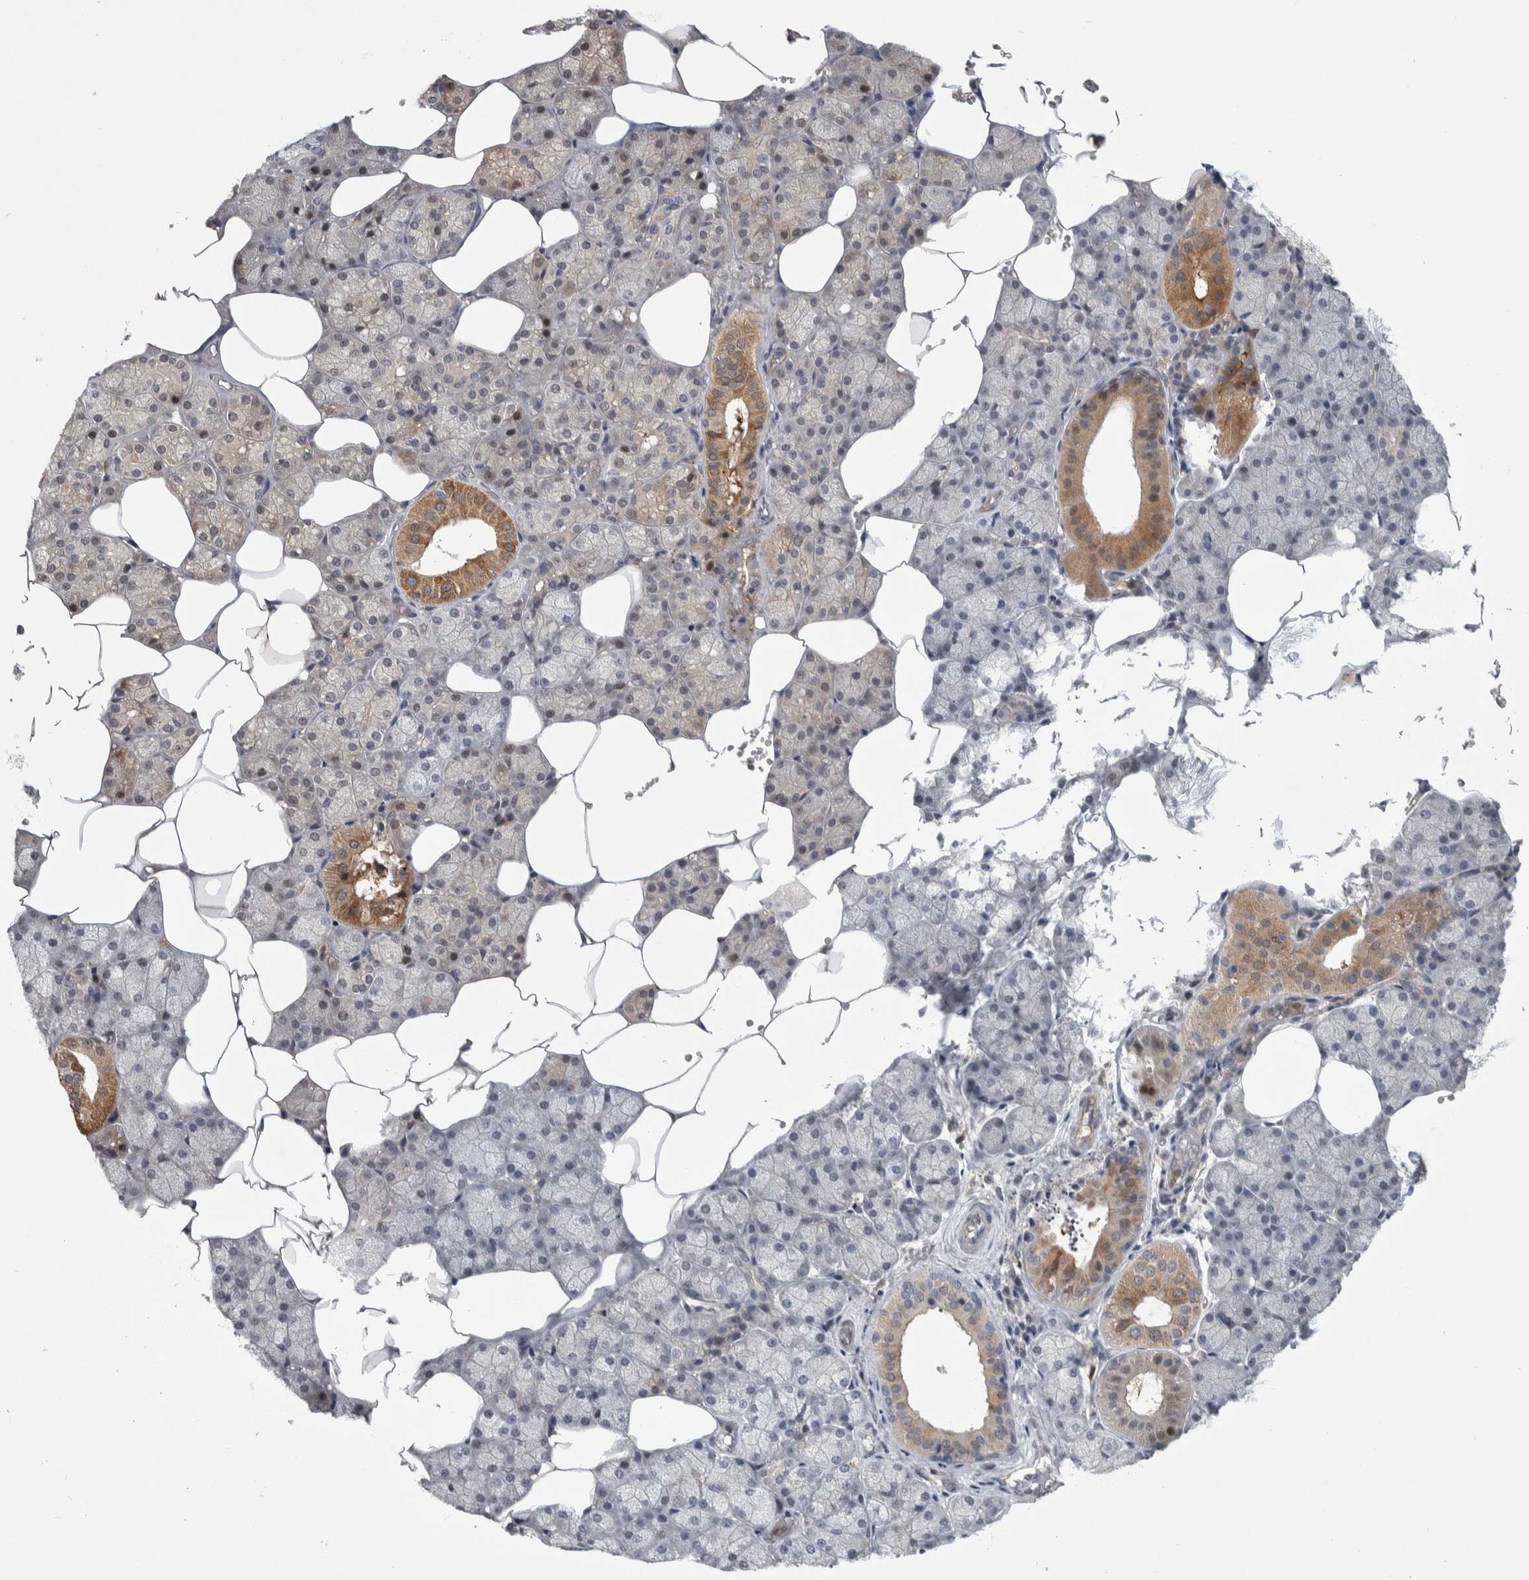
{"staining": {"intensity": "moderate", "quantity": "<25%", "location": "cytoplasmic/membranous"}, "tissue": "salivary gland", "cell_type": "Glandular cells", "image_type": "normal", "snomed": [{"axis": "morphology", "description": "Normal tissue, NOS"}, {"axis": "topography", "description": "Salivary gland"}], "caption": "Moderate cytoplasmic/membranous expression is identified in approximately <25% of glandular cells in normal salivary gland. The staining was performed using DAB (3,3'-diaminobenzidine) to visualize the protein expression in brown, while the nuclei were stained in blue with hematoxylin (Magnification: 20x).", "gene": "ZNF862", "patient": {"sex": "male", "age": 62}}